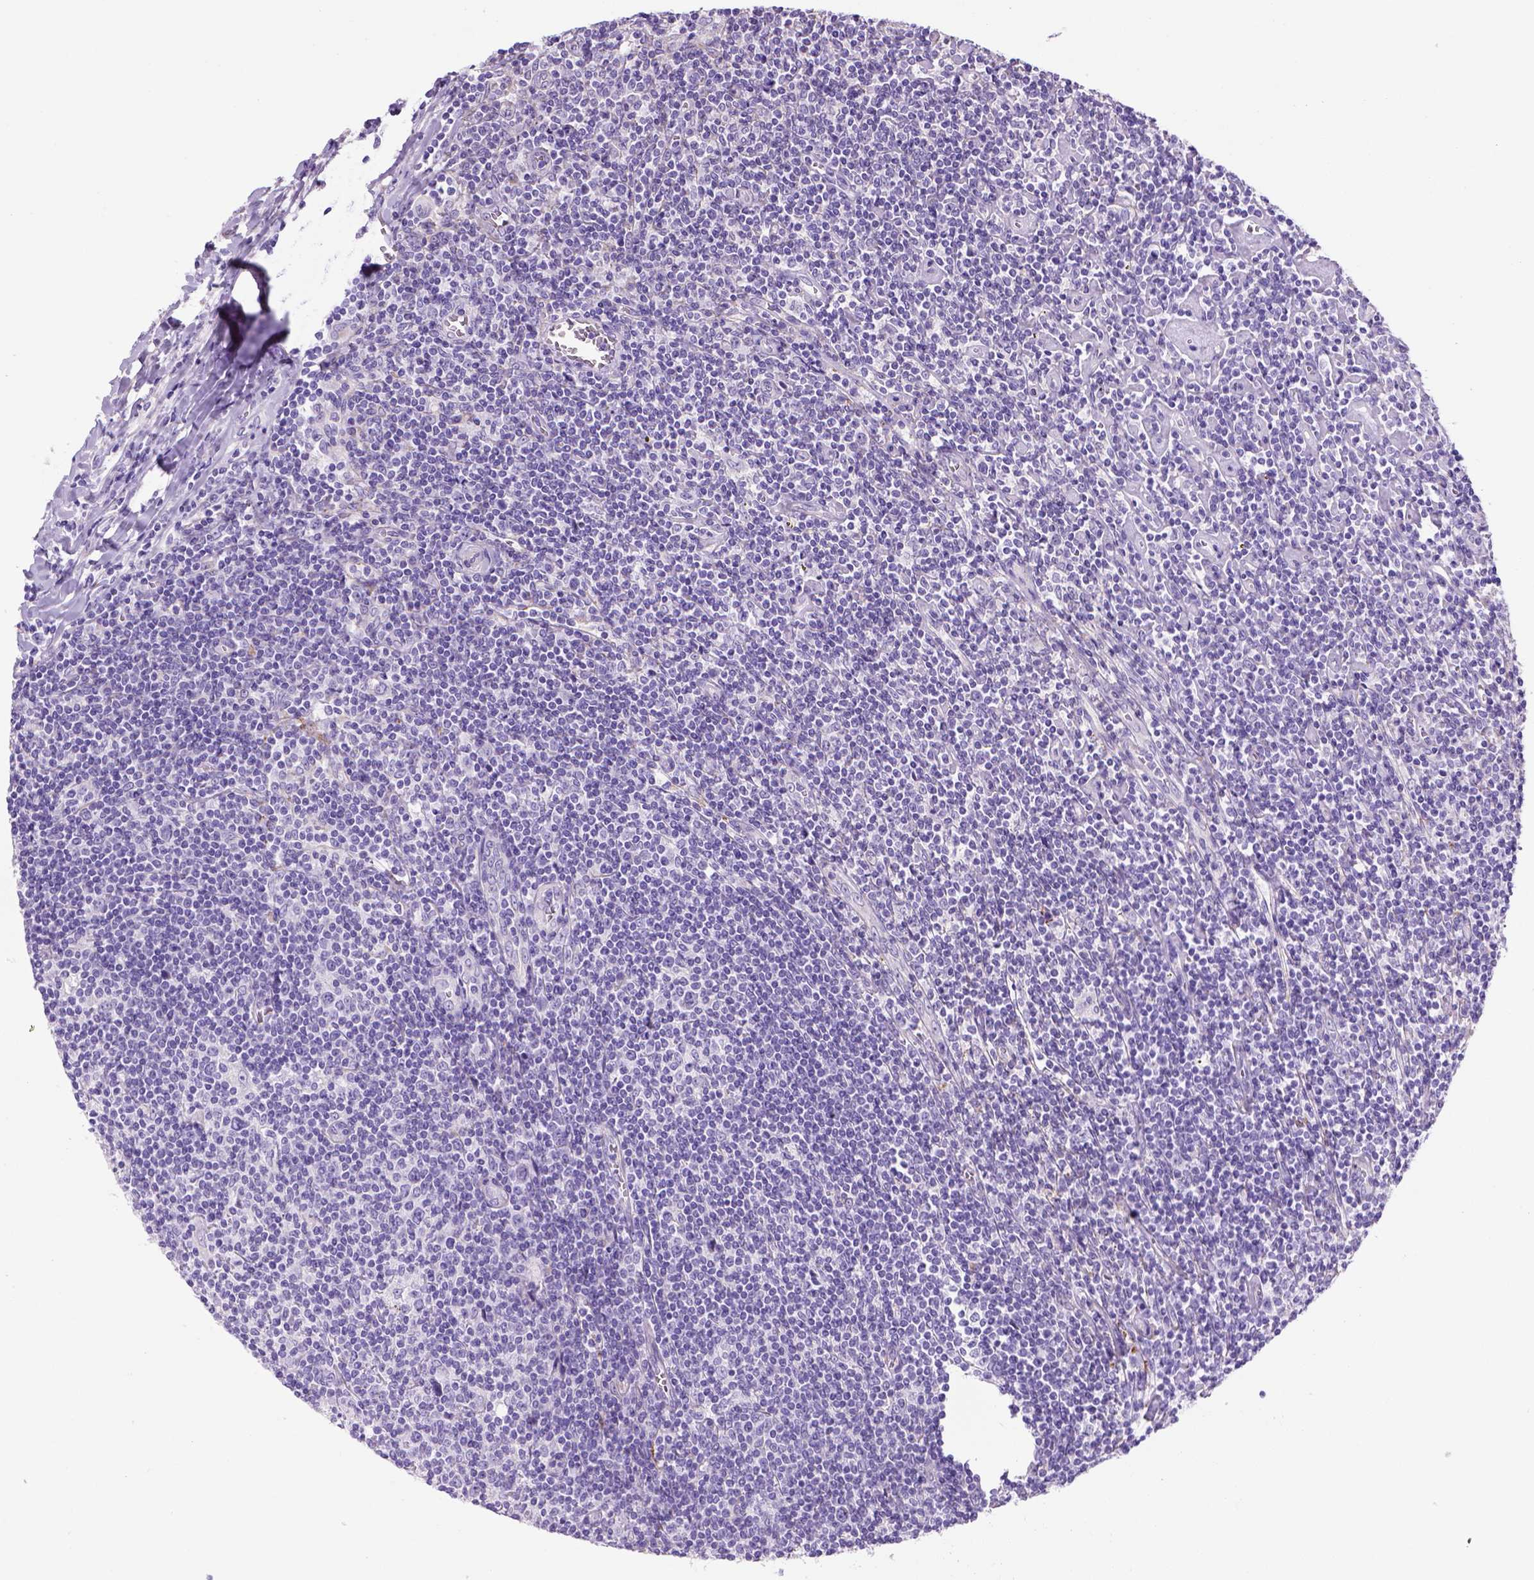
{"staining": {"intensity": "negative", "quantity": "none", "location": "none"}, "tissue": "lymphoma", "cell_type": "Tumor cells", "image_type": "cancer", "snomed": [{"axis": "morphology", "description": "Hodgkin's disease, NOS"}, {"axis": "topography", "description": "Lymph node"}], "caption": "The photomicrograph exhibits no staining of tumor cells in lymphoma.", "gene": "ARHGEF33", "patient": {"sex": "male", "age": 40}}